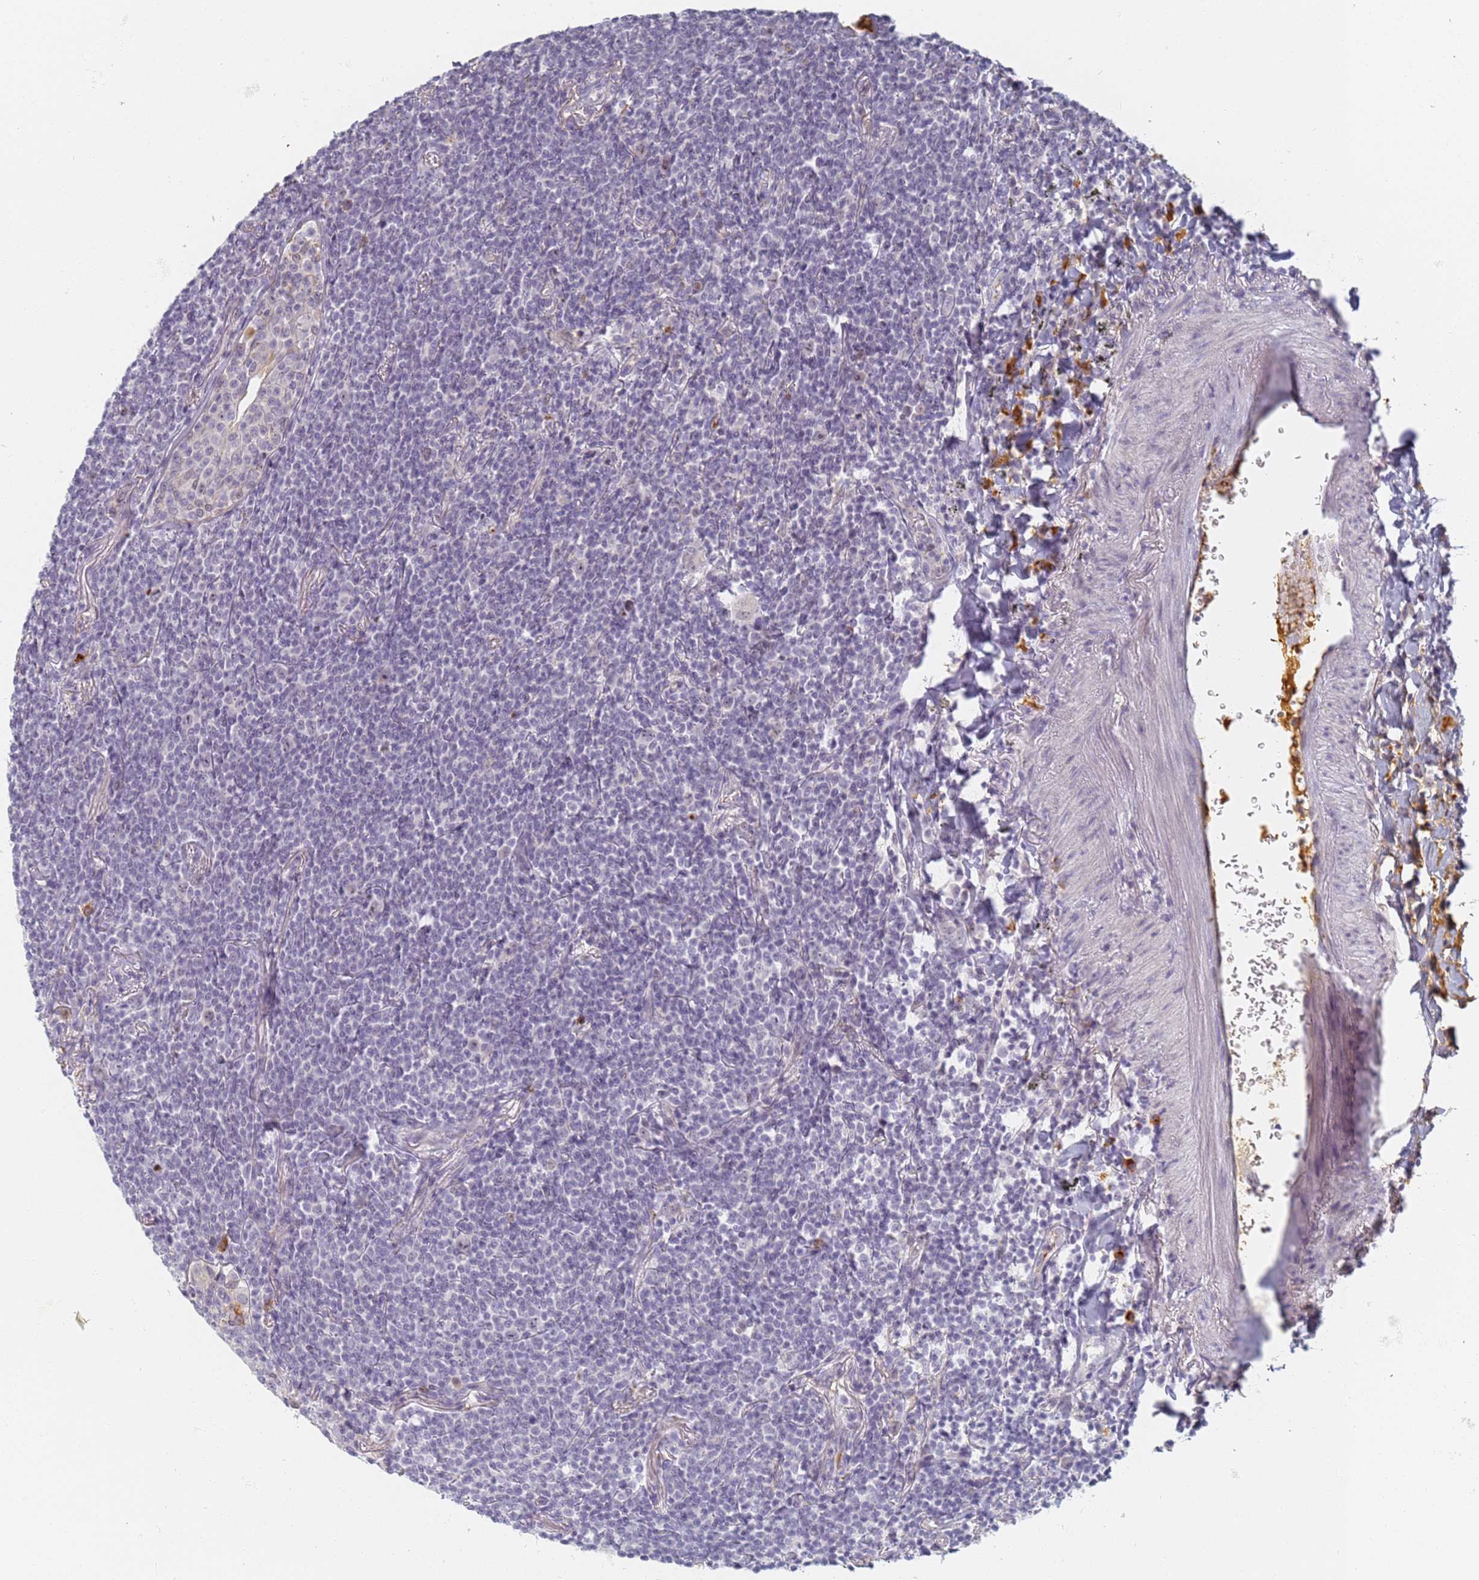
{"staining": {"intensity": "negative", "quantity": "none", "location": "none"}, "tissue": "lymphoma", "cell_type": "Tumor cells", "image_type": "cancer", "snomed": [{"axis": "morphology", "description": "Malignant lymphoma, non-Hodgkin's type, Low grade"}, {"axis": "topography", "description": "Lung"}], "caption": "This is an immunohistochemistry image of human lymphoma. There is no staining in tumor cells.", "gene": "SLC38A9", "patient": {"sex": "female", "age": 71}}